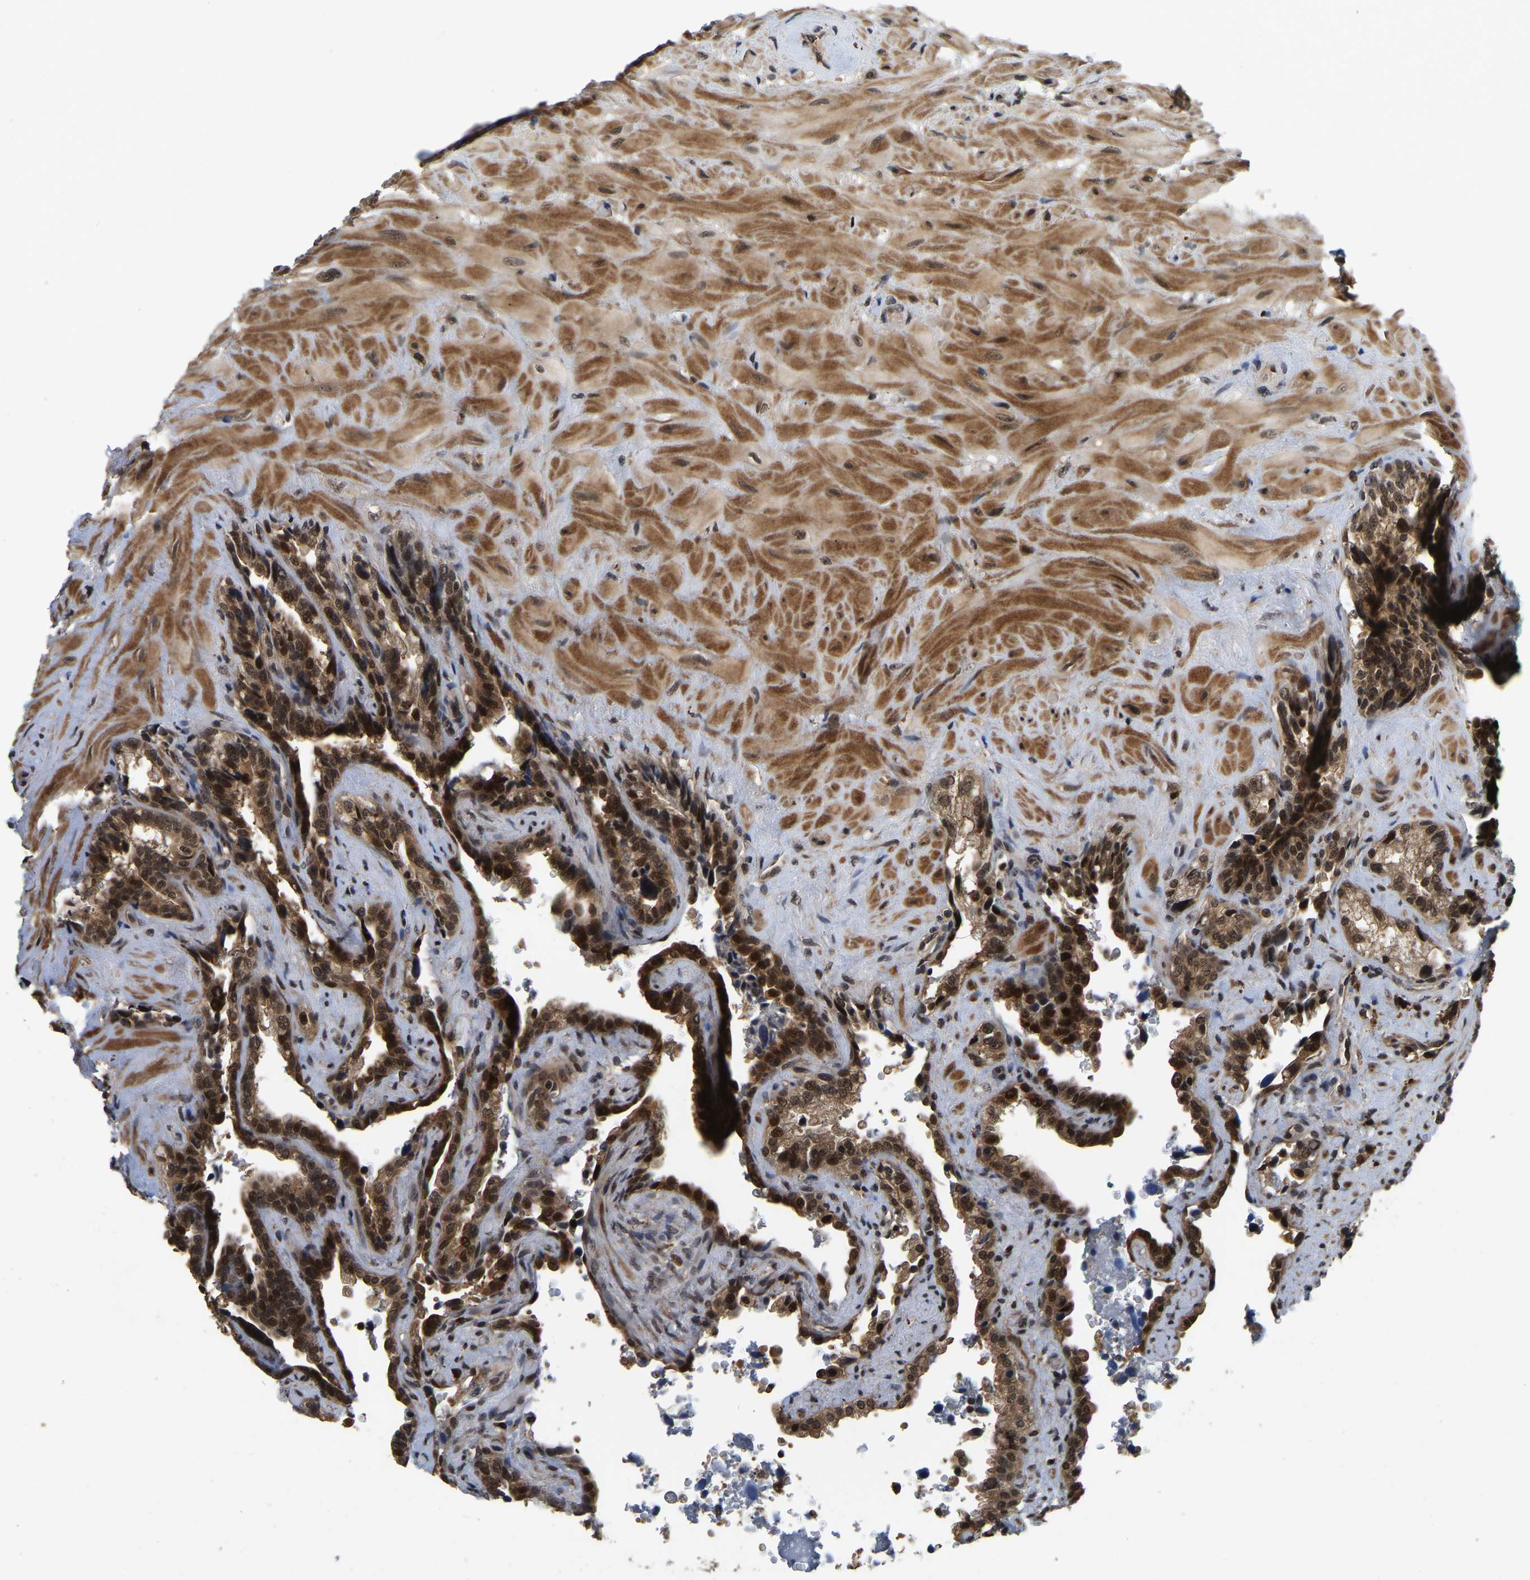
{"staining": {"intensity": "strong", "quantity": ">75%", "location": "cytoplasmic/membranous,nuclear"}, "tissue": "seminal vesicle", "cell_type": "Glandular cells", "image_type": "normal", "snomed": [{"axis": "morphology", "description": "Normal tissue, NOS"}, {"axis": "topography", "description": "Seminal veicle"}], "caption": "Immunohistochemistry of normal seminal vesicle reveals high levels of strong cytoplasmic/membranous,nuclear staining in about >75% of glandular cells.", "gene": "CIAO1", "patient": {"sex": "male", "age": 68}}